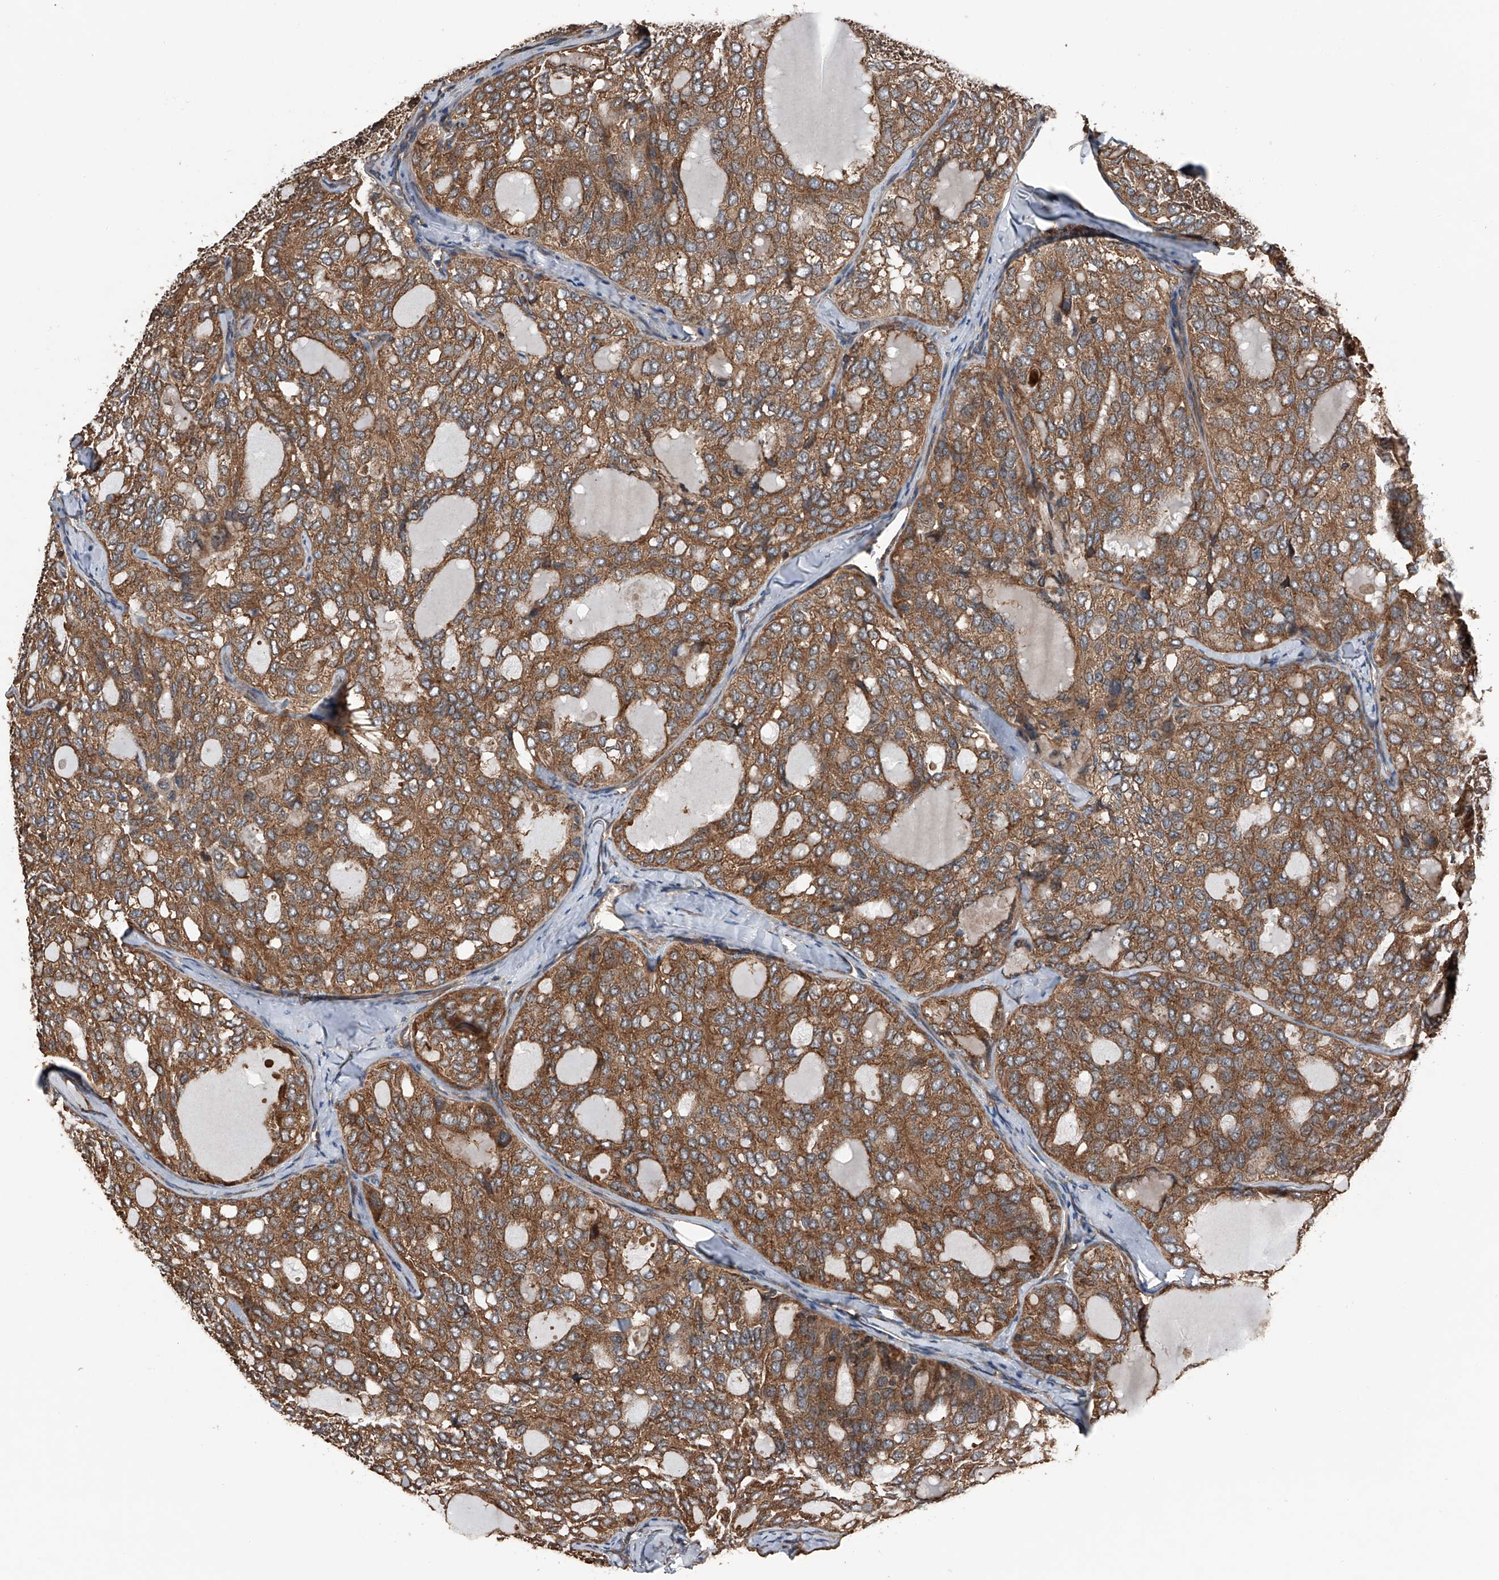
{"staining": {"intensity": "moderate", "quantity": ">75%", "location": "cytoplasmic/membranous"}, "tissue": "thyroid cancer", "cell_type": "Tumor cells", "image_type": "cancer", "snomed": [{"axis": "morphology", "description": "Follicular adenoma carcinoma, NOS"}, {"axis": "topography", "description": "Thyroid gland"}], "caption": "Immunohistochemistry of thyroid cancer exhibits medium levels of moderate cytoplasmic/membranous positivity in approximately >75% of tumor cells.", "gene": "KCNJ2", "patient": {"sex": "male", "age": 75}}